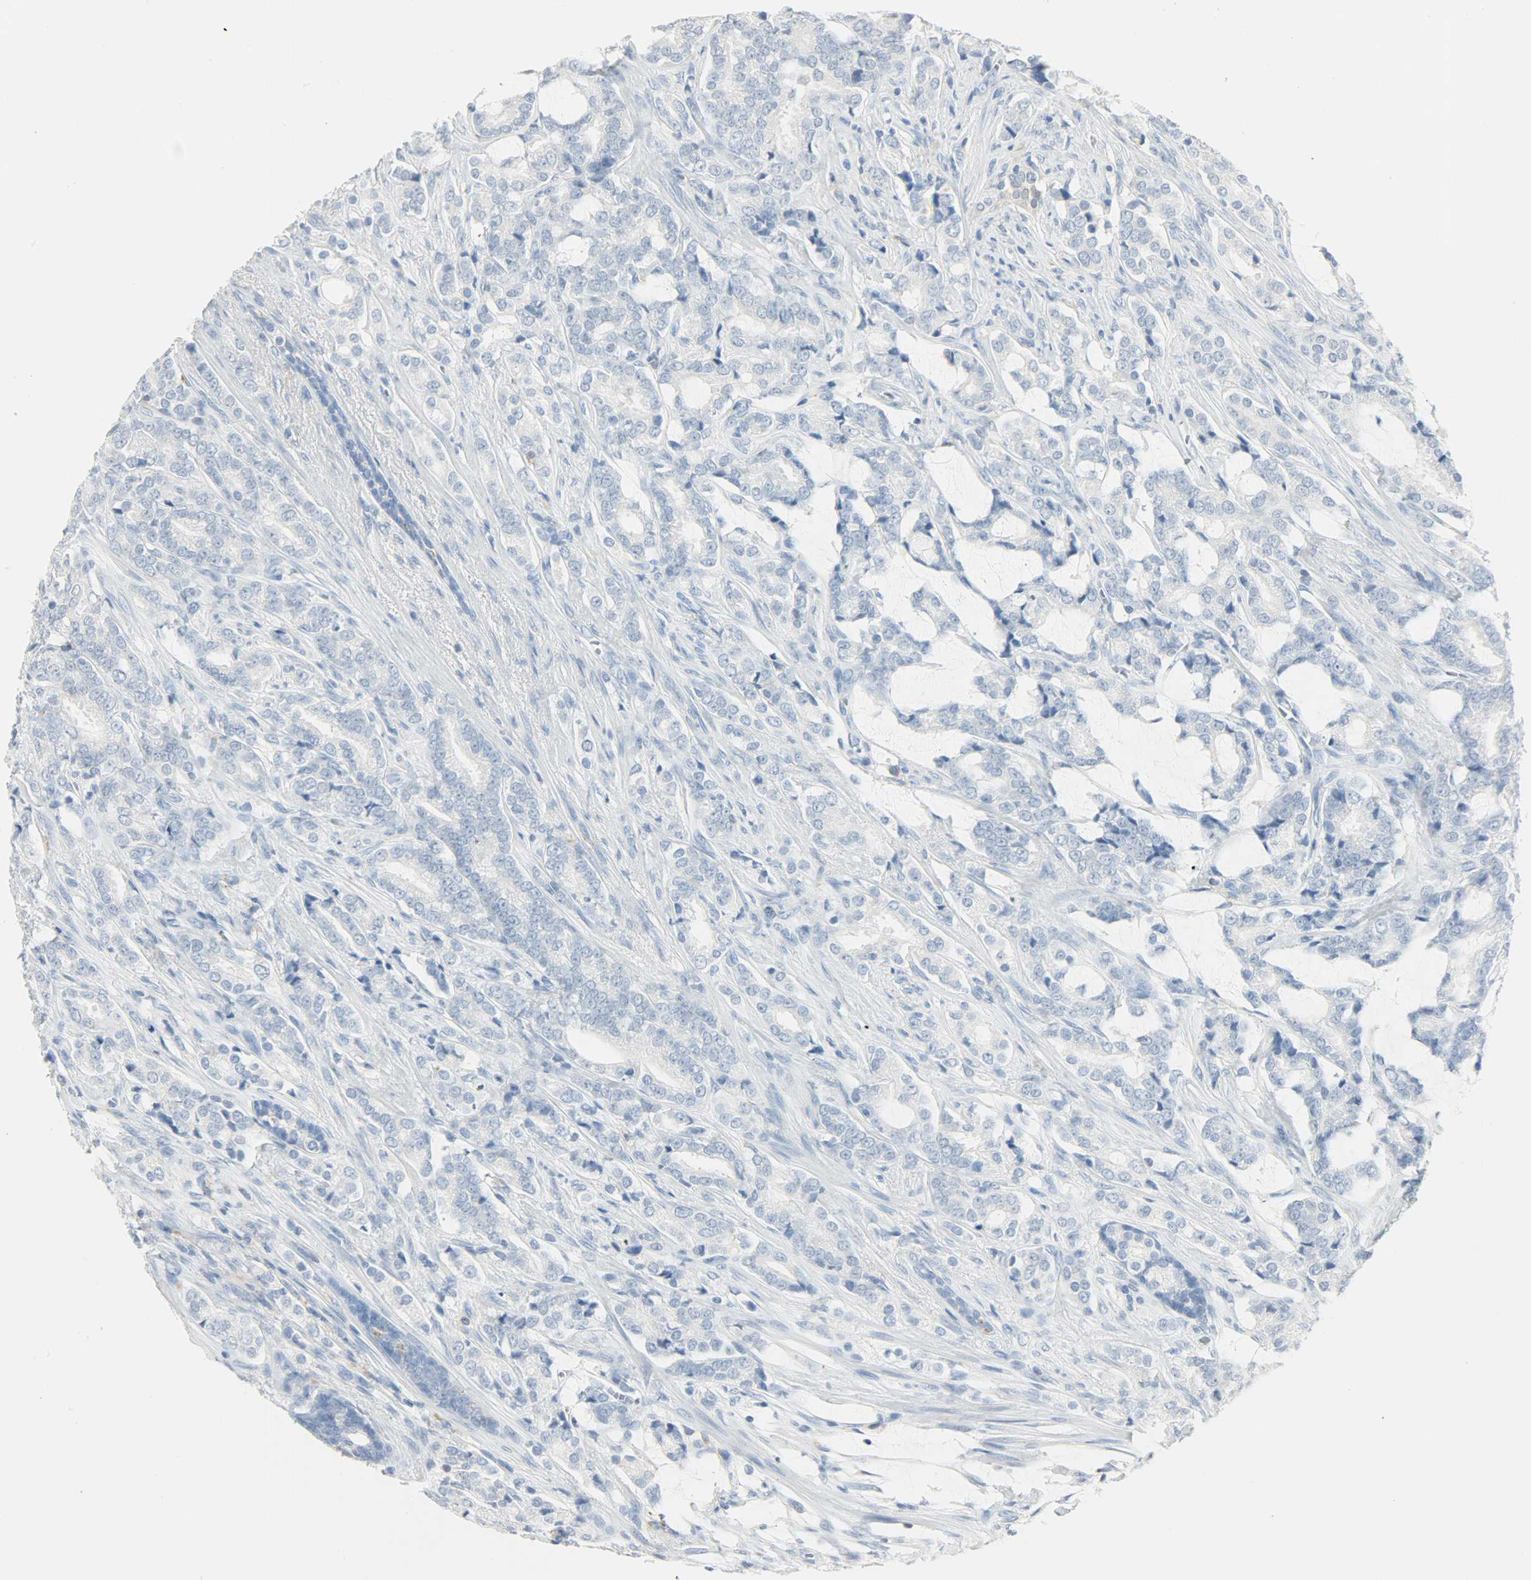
{"staining": {"intensity": "negative", "quantity": "none", "location": "none"}, "tissue": "prostate cancer", "cell_type": "Tumor cells", "image_type": "cancer", "snomed": [{"axis": "morphology", "description": "Adenocarcinoma, Low grade"}, {"axis": "topography", "description": "Prostate"}], "caption": "IHC micrograph of neoplastic tissue: human prostate cancer (adenocarcinoma (low-grade)) stained with DAB (3,3'-diaminobenzidine) reveals no significant protein positivity in tumor cells. The staining is performed using DAB brown chromogen with nuclei counter-stained in using hematoxylin.", "gene": "PTPN6", "patient": {"sex": "male", "age": 58}}